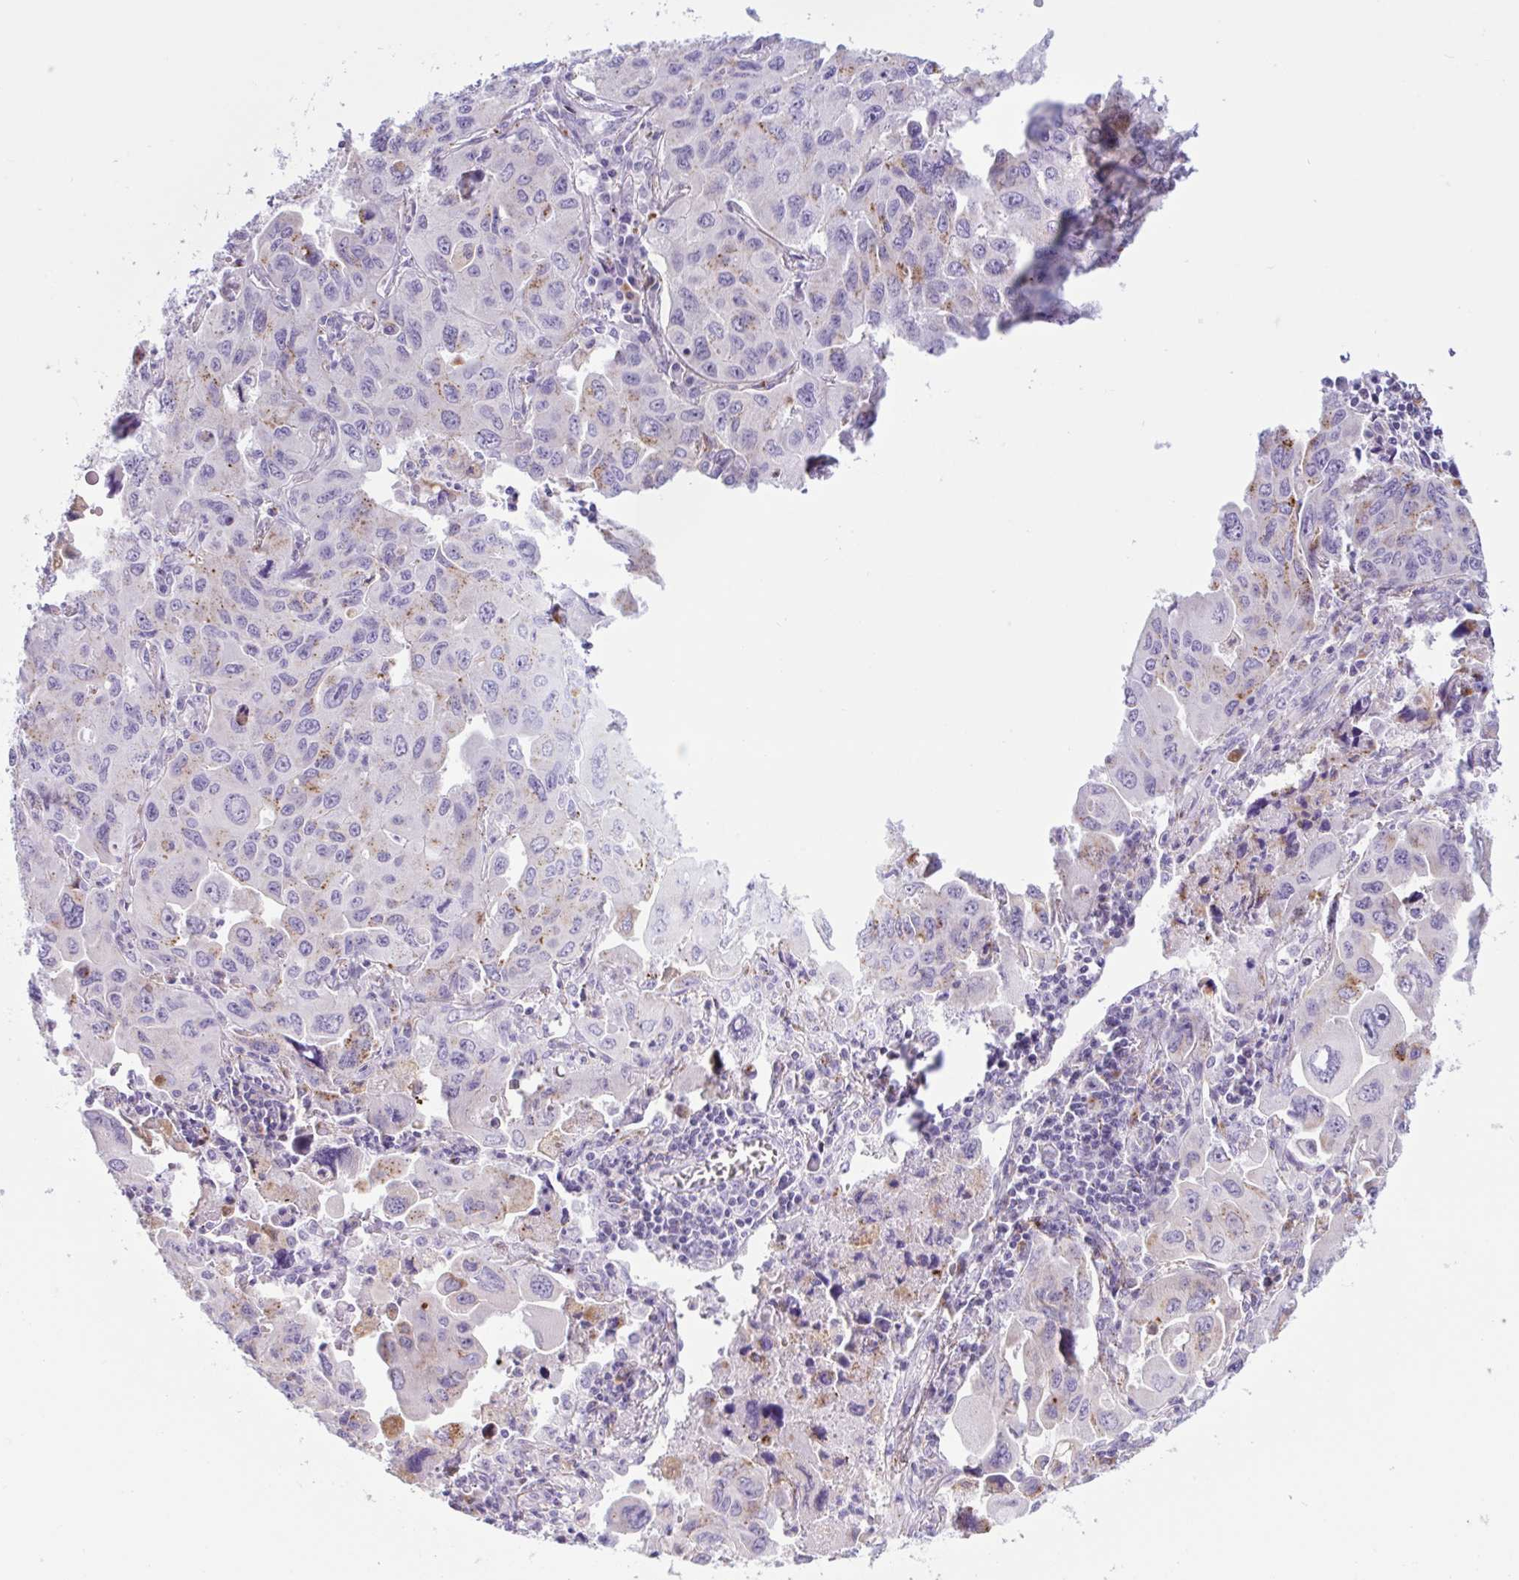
{"staining": {"intensity": "moderate", "quantity": "25%-75%", "location": "cytoplasmic/membranous"}, "tissue": "lung cancer", "cell_type": "Tumor cells", "image_type": "cancer", "snomed": [{"axis": "morphology", "description": "Adenocarcinoma, NOS"}, {"axis": "topography", "description": "Lung"}], "caption": "This is an image of IHC staining of lung adenocarcinoma, which shows moderate positivity in the cytoplasmic/membranous of tumor cells.", "gene": "XCL1", "patient": {"sex": "male", "age": 64}}